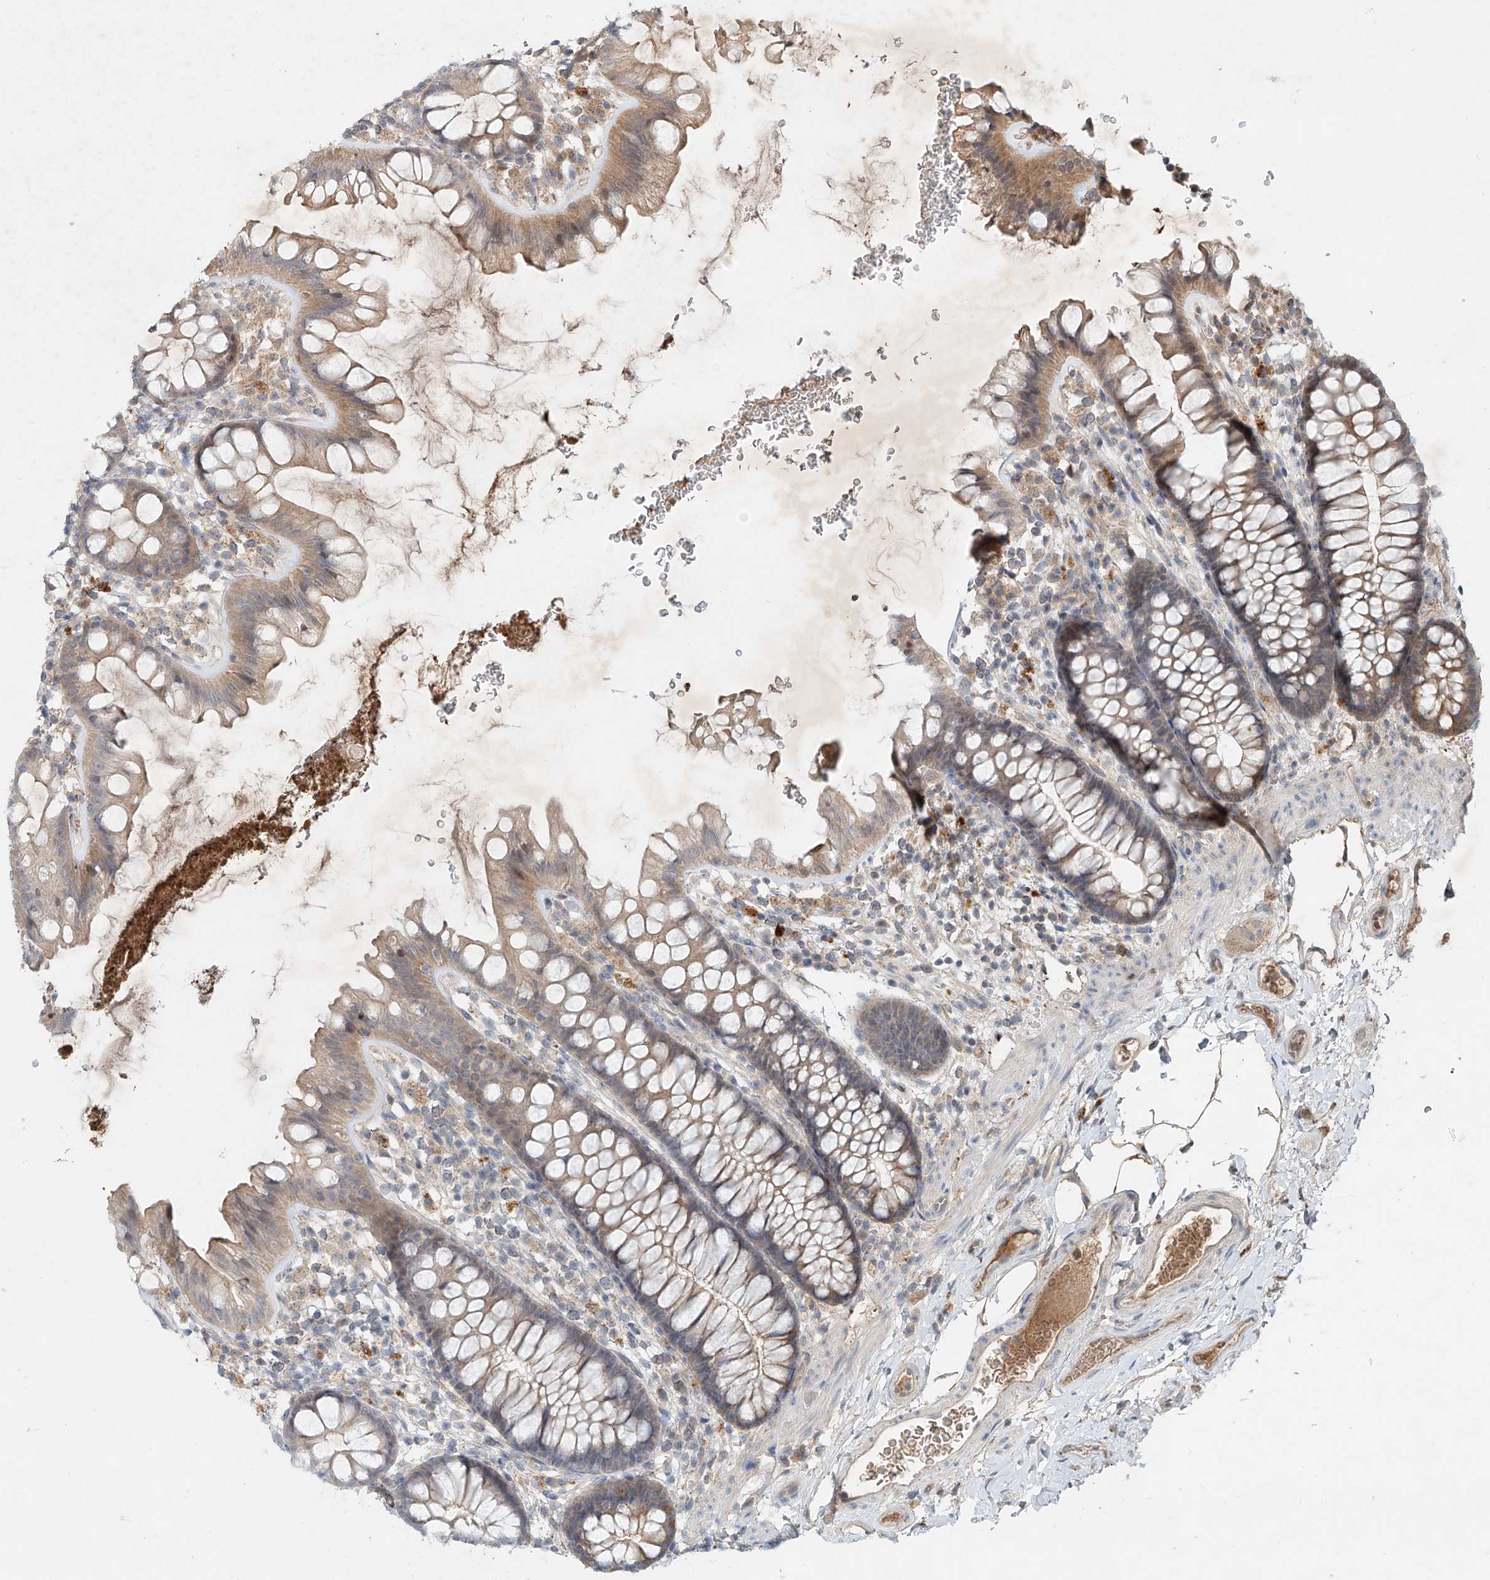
{"staining": {"intensity": "moderate", "quantity": "25%-75%", "location": "cytoplasmic/membranous"}, "tissue": "colon", "cell_type": "Endothelial cells", "image_type": "normal", "snomed": [{"axis": "morphology", "description": "Normal tissue, NOS"}, {"axis": "topography", "description": "Colon"}], "caption": "IHC (DAB) staining of unremarkable human colon demonstrates moderate cytoplasmic/membranous protein staining in approximately 25%-75% of endothelial cells.", "gene": "IER5", "patient": {"sex": "female", "age": 62}}